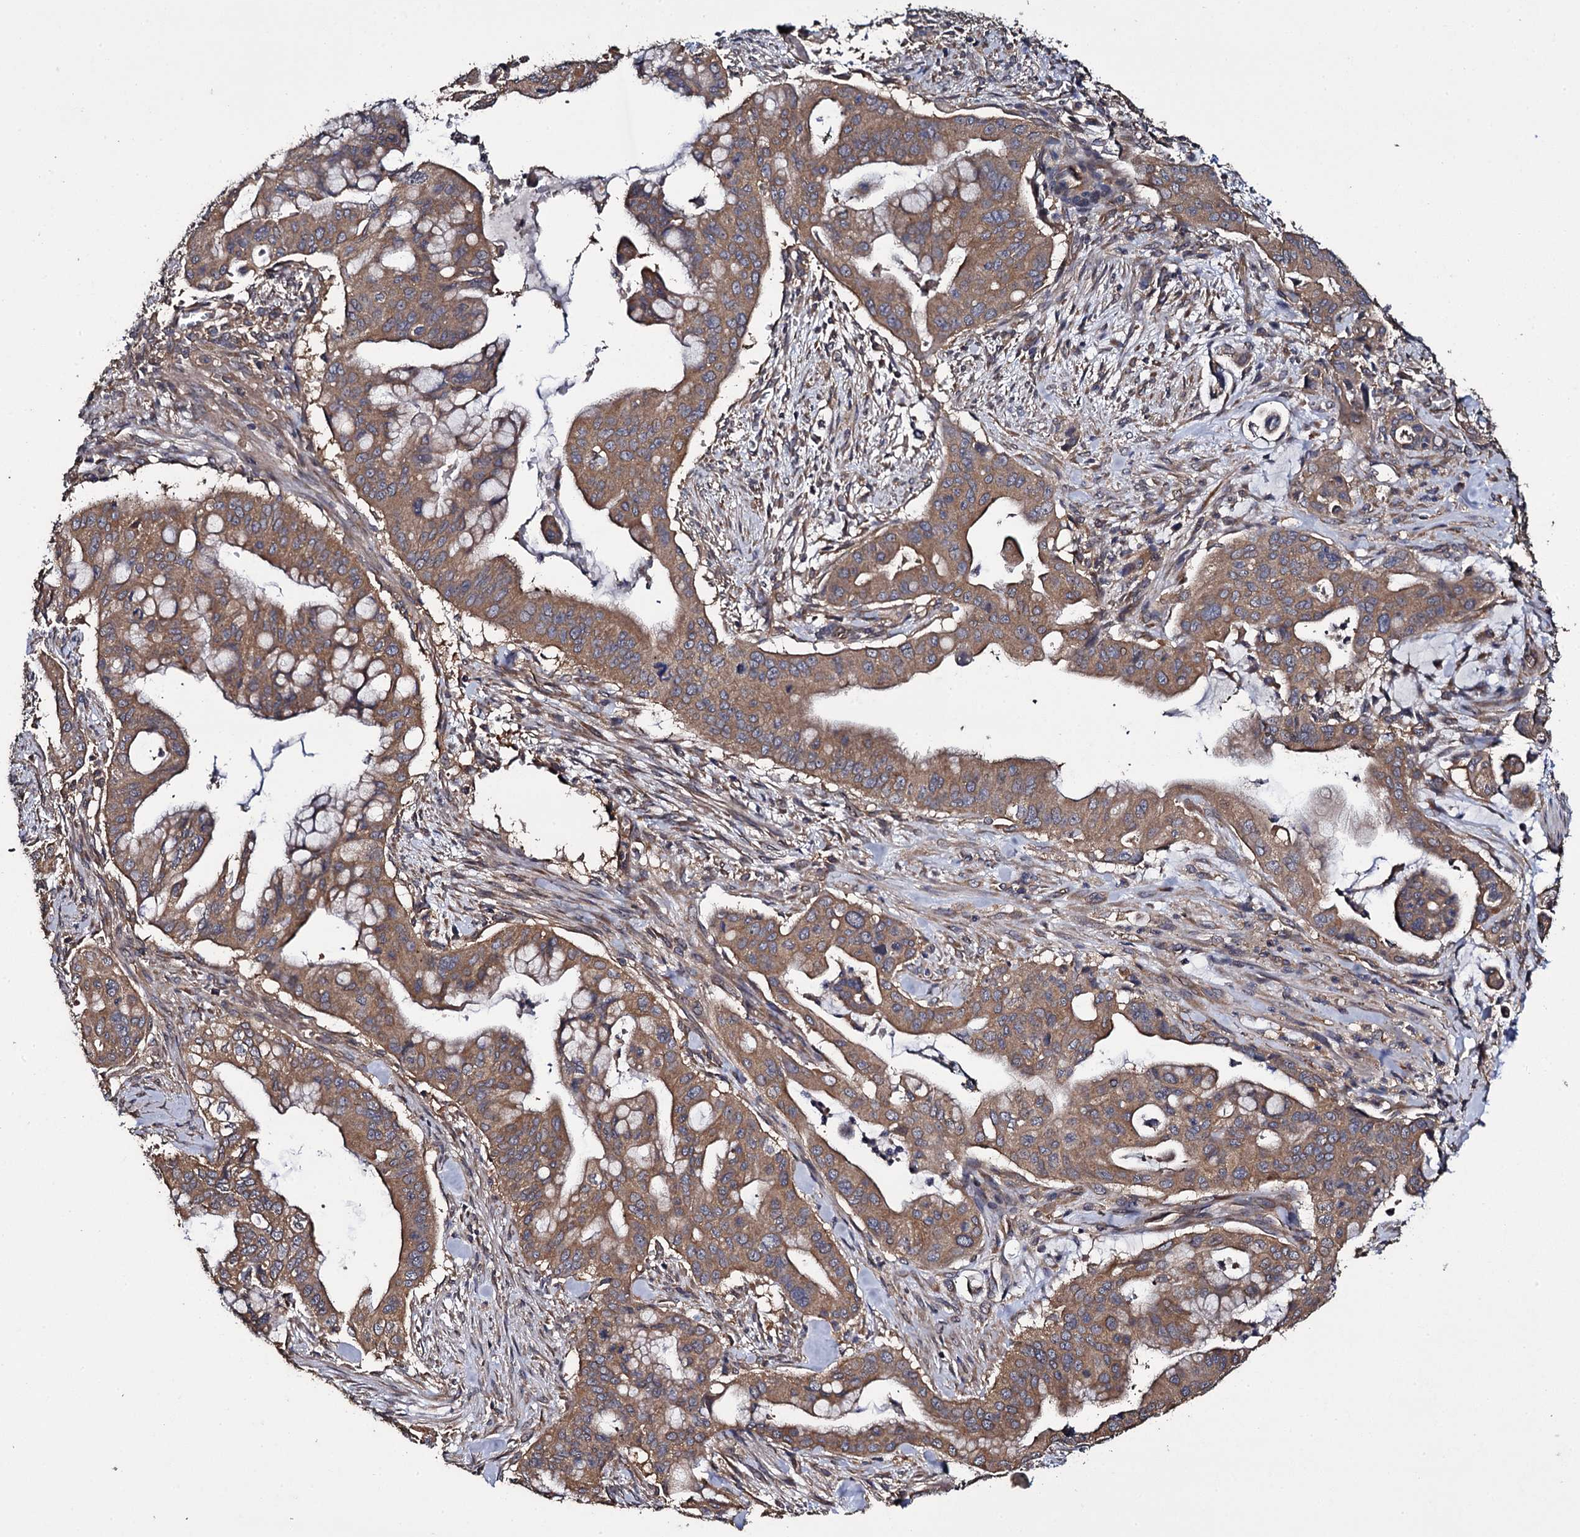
{"staining": {"intensity": "moderate", "quantity": ">75%", "location": "cytoplasmic/membranous"}, "tissue": "pancreatic cancer", "cell_type": "Tumor cells", "image_type": "cancer", "snomed": [{"axis": "morphology", "description": "Adenocarcinoma, NOS"}, {"axis": "topography", "description": "Pancreas"}], "caption": "An image of human pancreatic adenocarcinoma stained for a protein demonstrates moderate cytoplasmic/membranous brown staining in tumor cells.", "gene": "TTC23", "patient": {"sex": "male", "age": 46}}